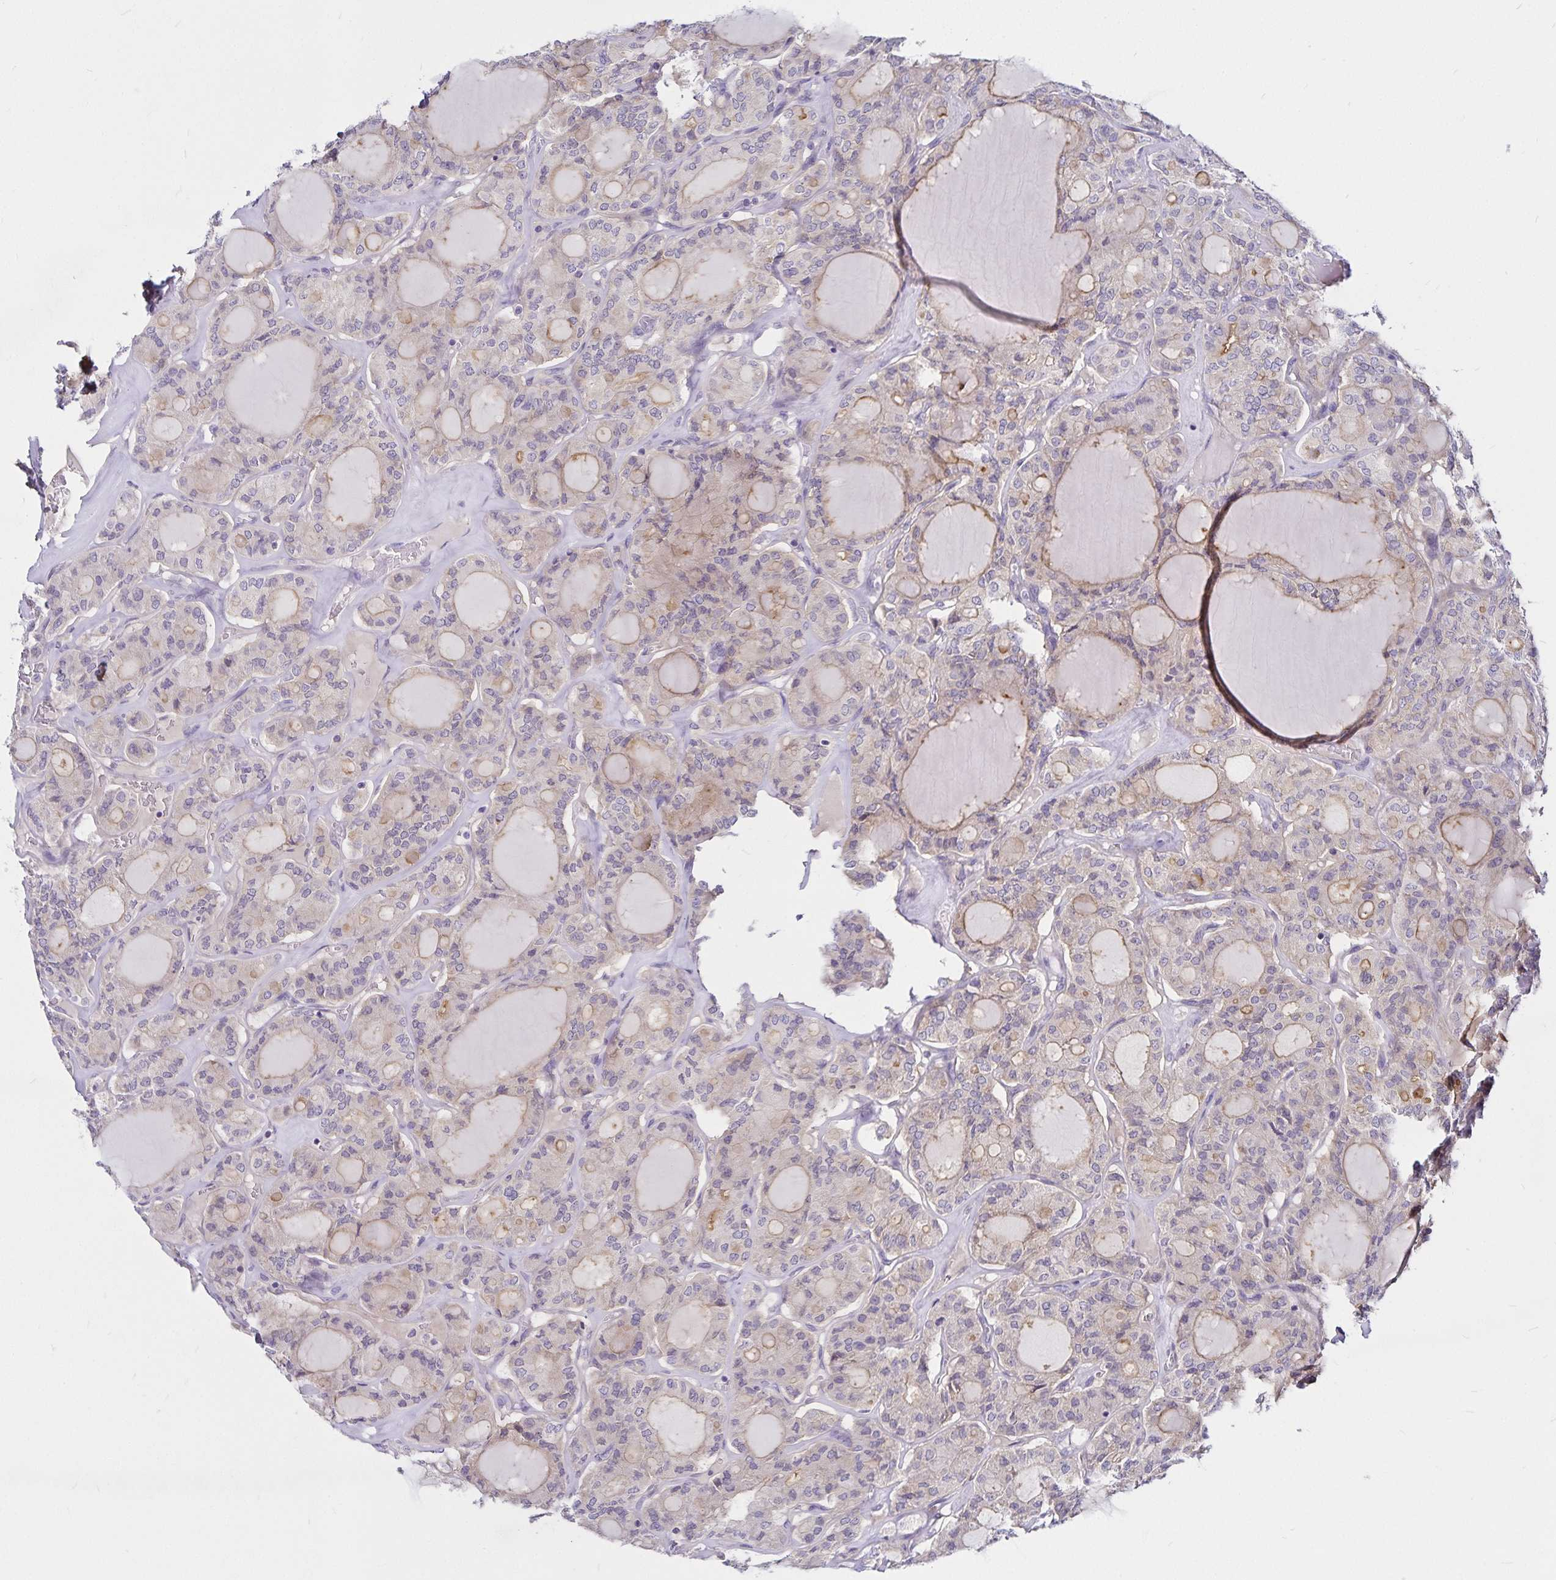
{"staining": {"intensity": "weak", "quantity": "<25%", "location": "cytoplasmic/membranous"}, "tissue": "thyroid cancer", "cell_type": "Tumor cells", "image_type": "cancer", "snomed": [{"axis": "morphology", "description": "Papillary adenocarcinoma, NOS"}, {"axis": "topography", "description": "Thyroid gland"}], "caption": "Tumor cells show no significant protein expression in thyroid cancer.", "gene": "GNG12", "patient": {"sex": "male", "age": 87}}